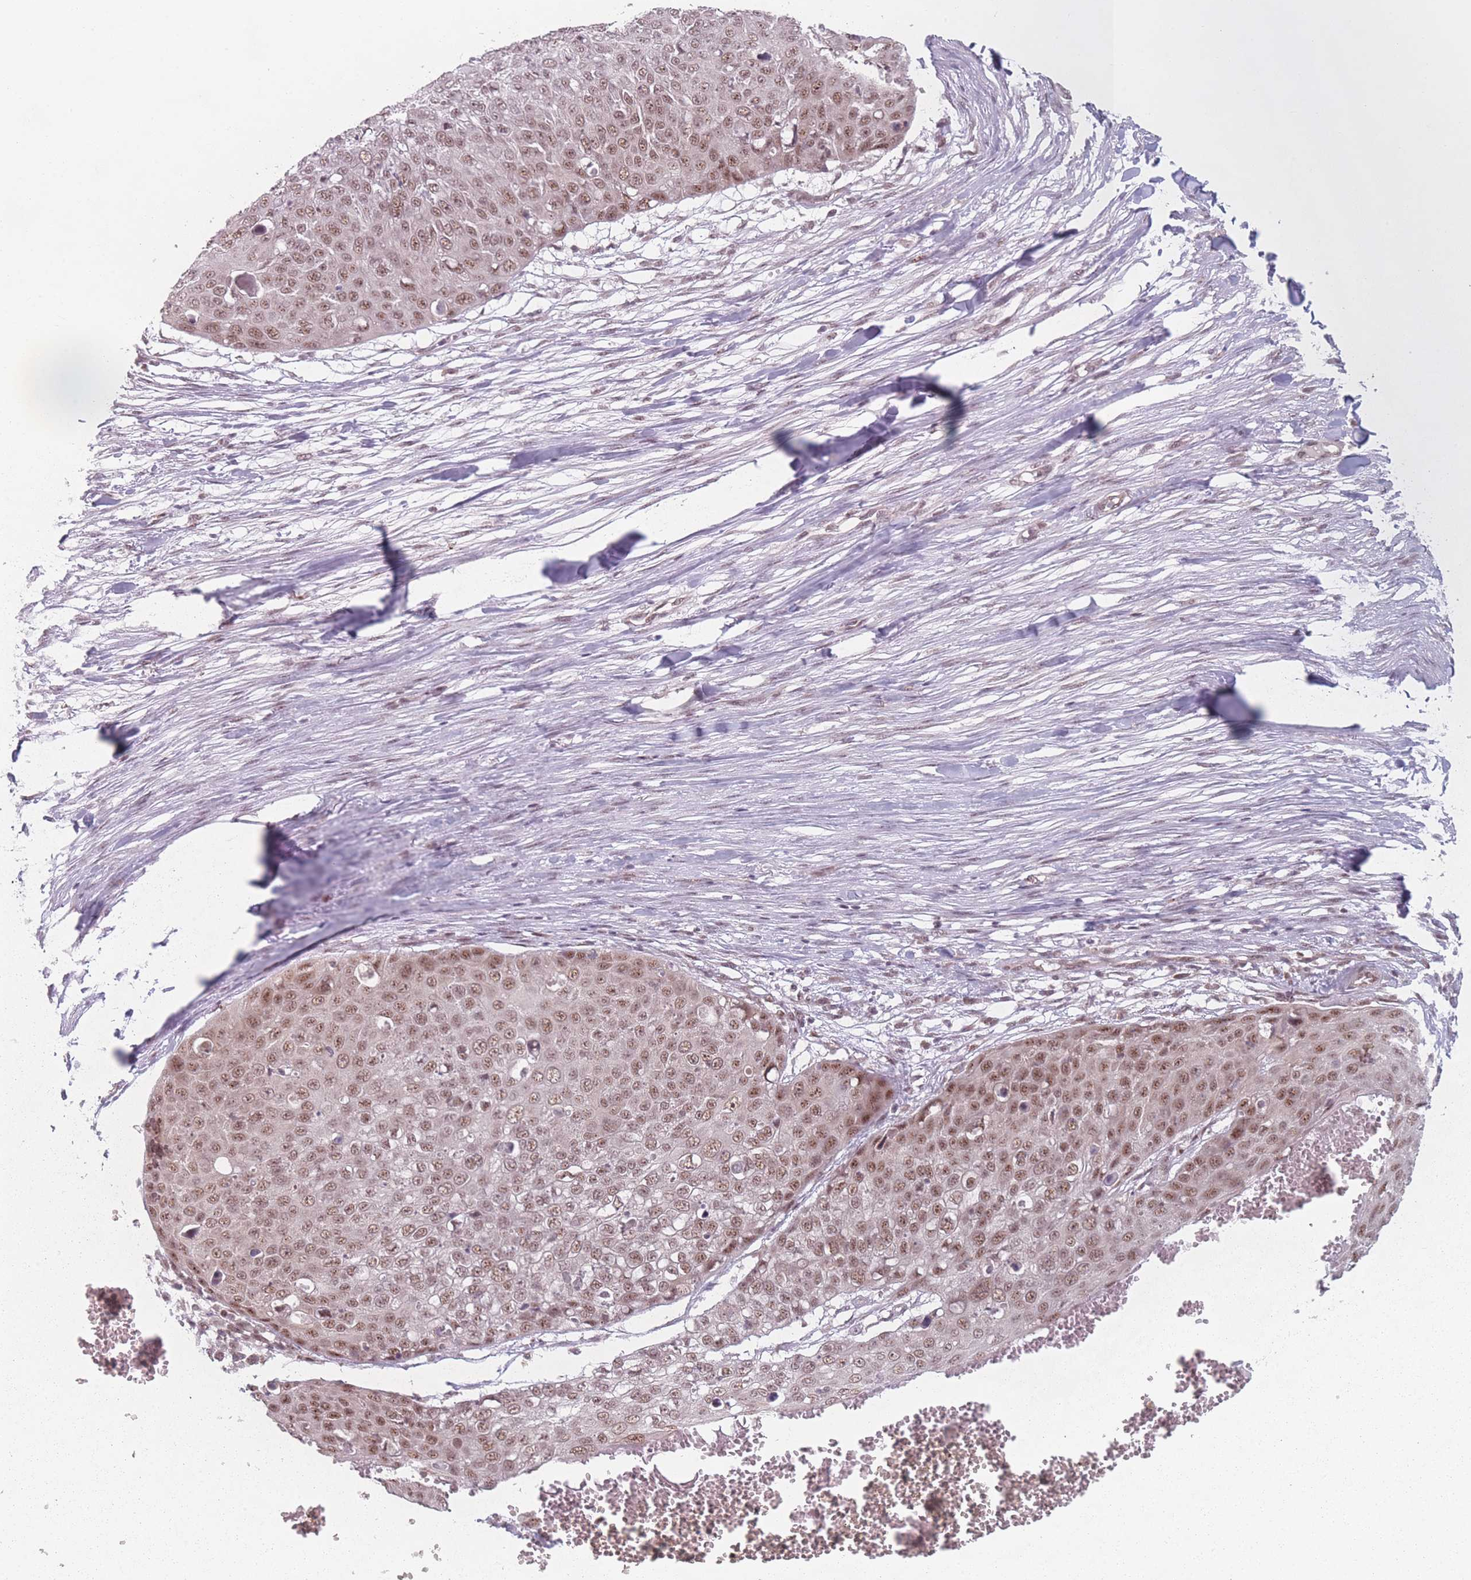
{"staining": {"intensity": "moderate", "quantity": ">75%", "location": "nuclear"}, "tissue": "skin cancer", "cell_type": "Tumor cells", "image_type": "cancer", "snomed": [{"axis": "morphology", "description": "Squamous cell carcinoma, NOS"}, {"axis": "topography", "description": "Skin"}], "caption": "Immunohistochemistry (IHC) (DAB (3,3'-diaminobenzidine)) staining of human skin squamous cell carcinoma shows moderate nuclear protein positivity in about >75% of tumor cells. The staining was performed using DAB (3,3'-diaminobenzidine) to visualize the protein expression in brown, while the nuclei were stained in blue with hematoxylin (Magnification: 20x).", "gene": "ZC3H14", "patient": {"sex": "male", "age": 71}}